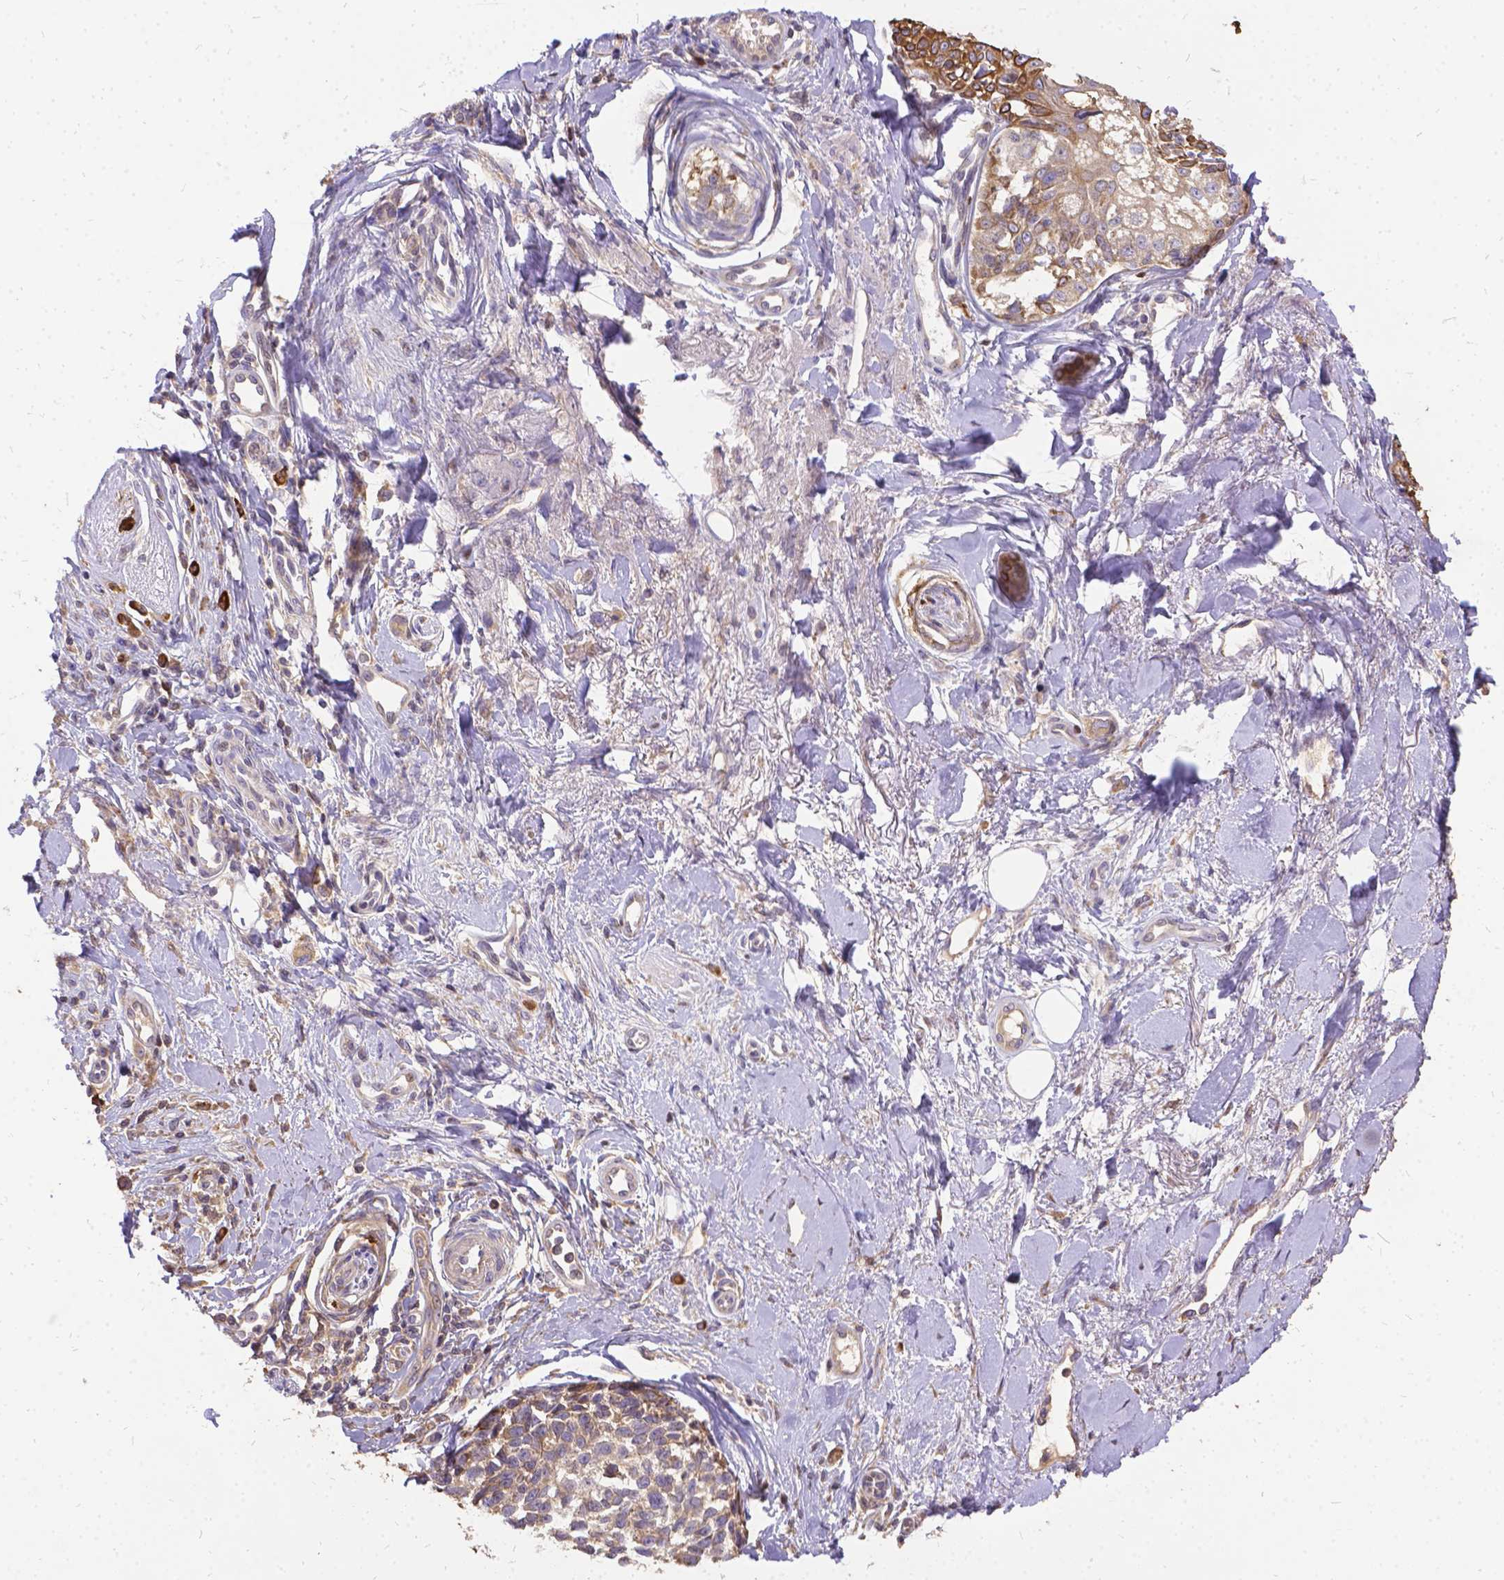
{"staining": {"intensity": "weak", "quantity": ">75%", "location": "cytoplasmic/membranous"}, "tissue": "melanoma", "cell_type": "Tumor cells", "image_type": "cancer", "snomed": [{"axis": "morphology", "description": "Malignant melanoma, NOS"}, {"axis": "topography", "description": "Skin"}], "caption": "Protein expression analysis of human melanoma reveals weak cytoplasmic/membranous positivity in about >75% of tumor cells.", "gene": "DENND6A", "patient": {"sex": "female", "age": 86}}